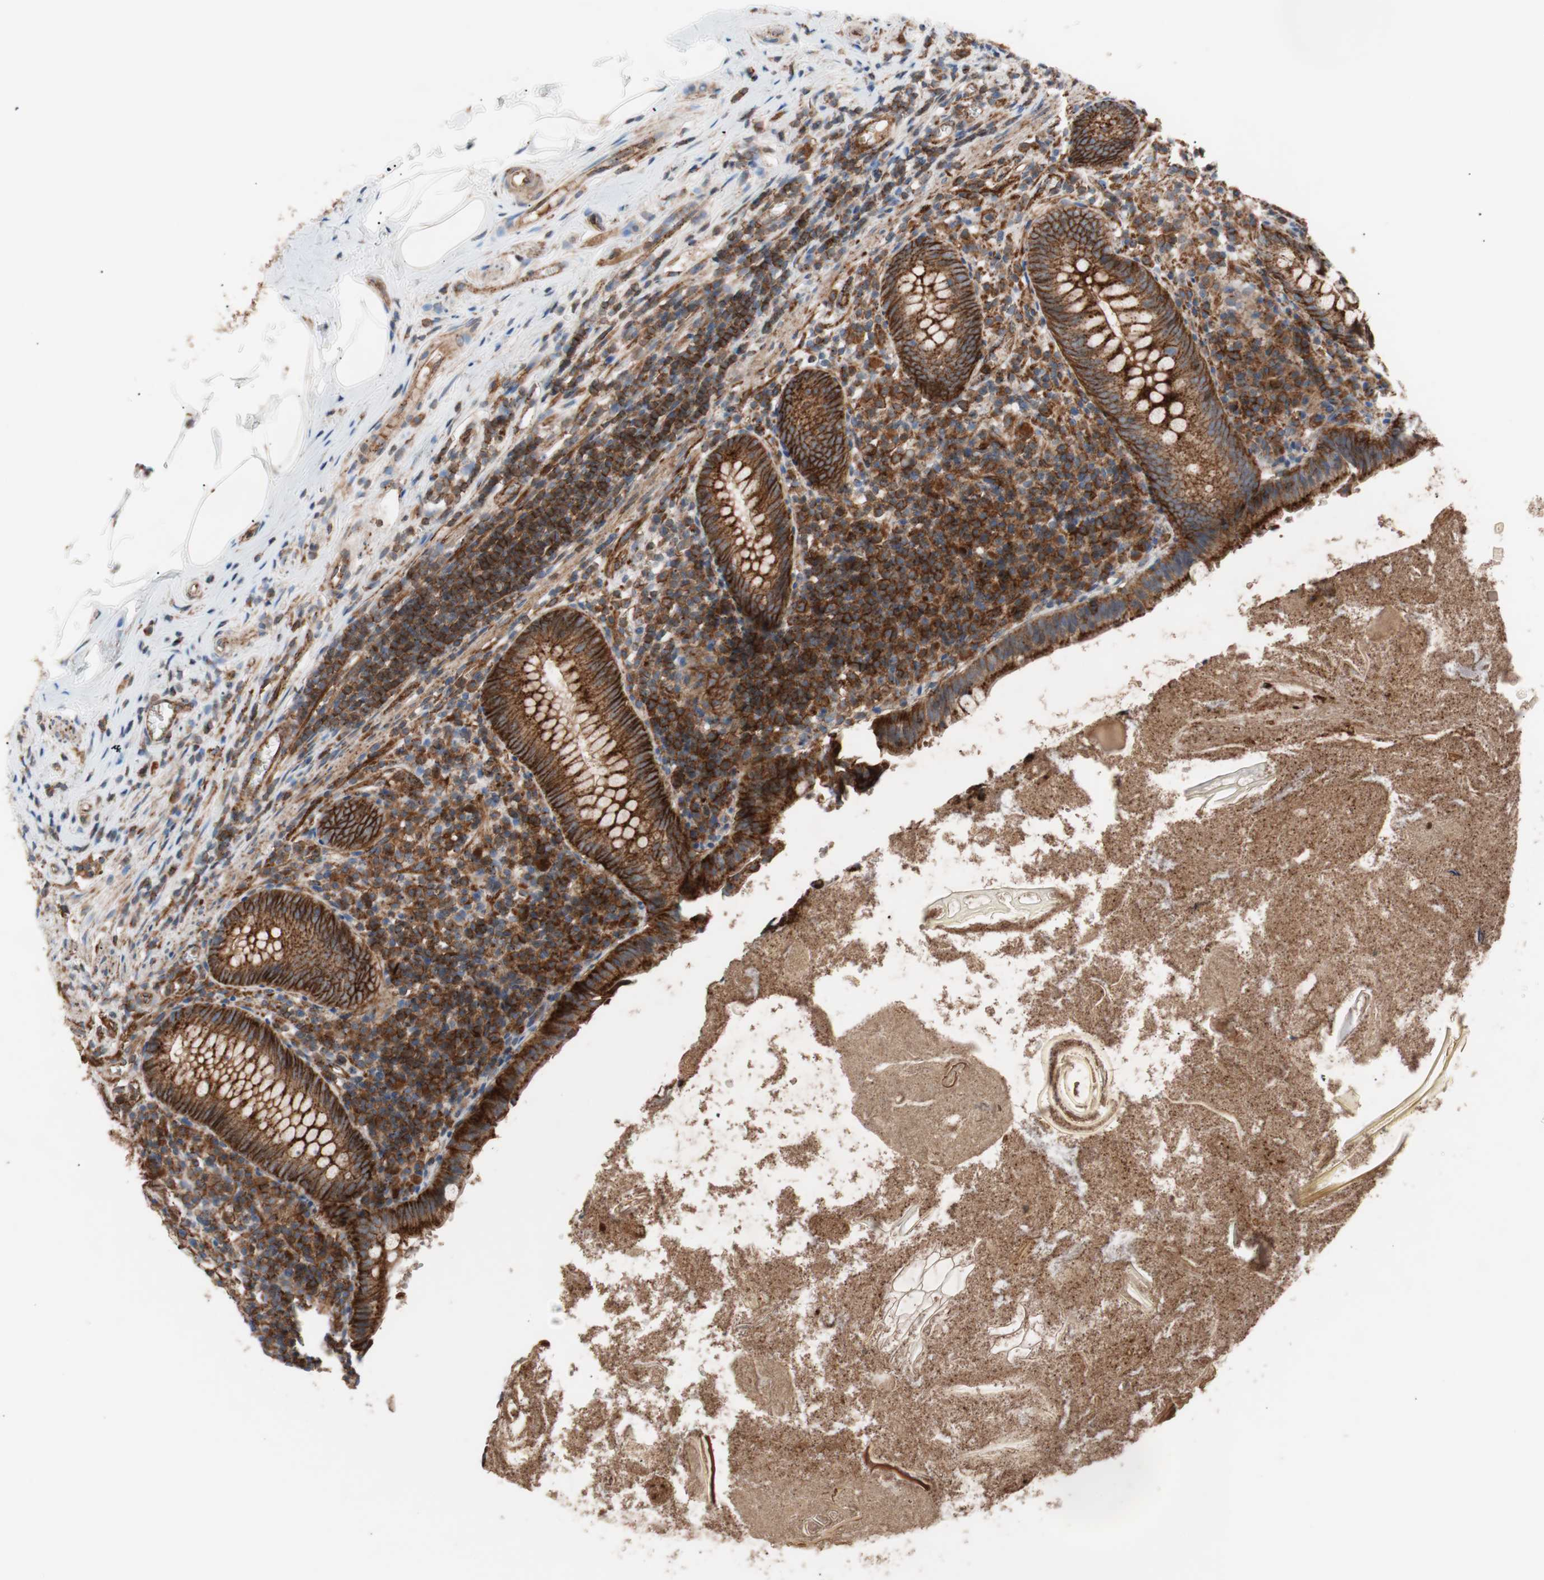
{"staining": {"intensity": "strong", "quantity": ">75%", "location": "cytoplasmic/membranous"}, "tissue": "appendix", "cell_type": "Glandular cells", "image_type": "normal", "snomed": [{"axis": "morphology", "description": "Normal tissue, NOS"}, {"axis": "topography", "description": "Appendix"}], "caption": "Protein staining displays strong cytoplasmic/membranous expression in approximately >75% of glandular cells in normal appendix.", "gene": "FLOT2", "patient": {"sex": "male", "age": 52}}